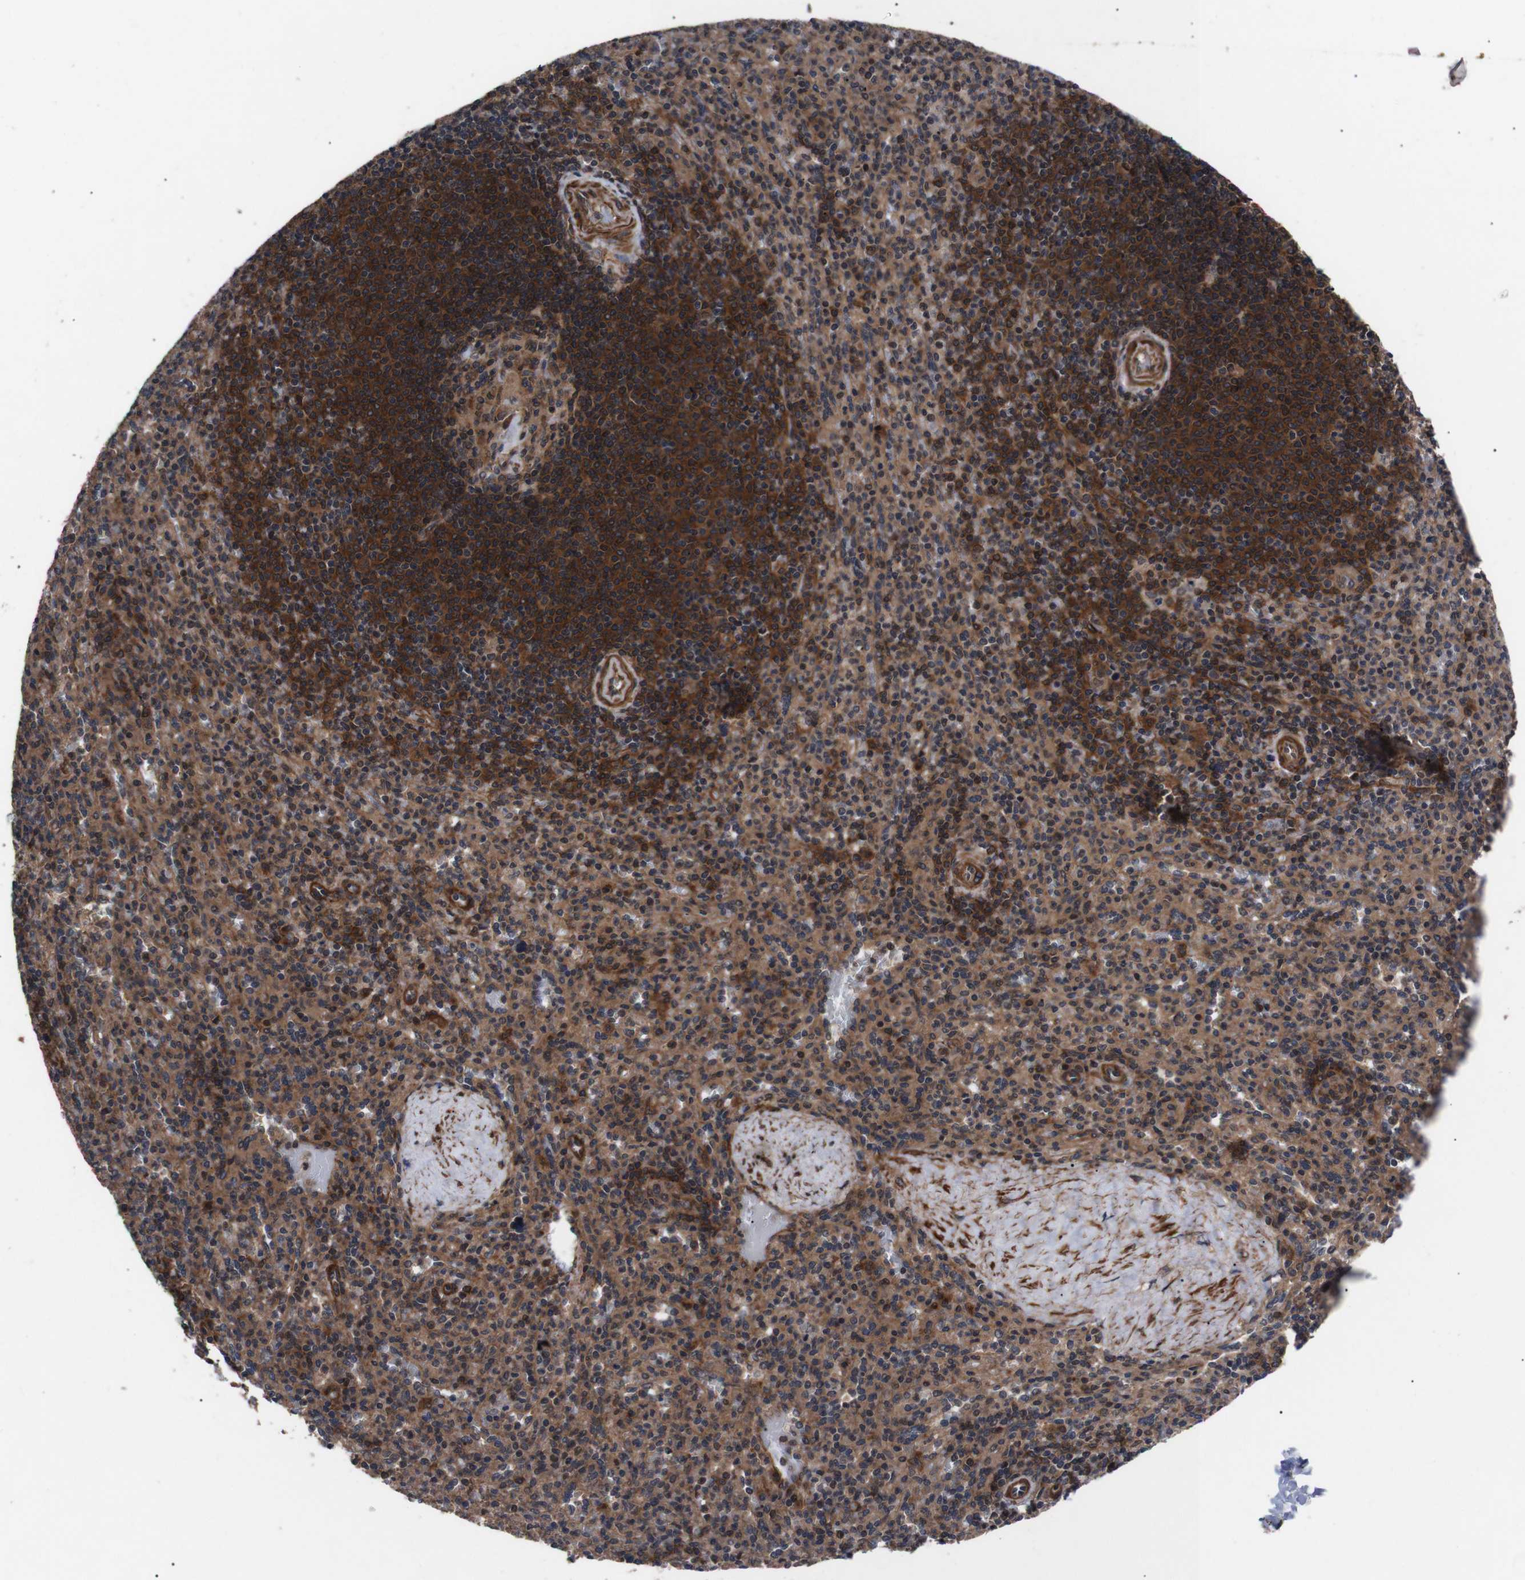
{"staining": {"intensity": "moderate", "quantity": "25%-75%", "location": "cytoplasmic/membranous"}, "tissue": "spleen", "cell_type": "Cells in red pulp", "image_type": "normal", "snomed": [{"axis": "morphology", "description": "Normal tissue, NOS"}, {"axis": "topography", "description": "Spleen"}], "caption": "Cells in red pulp exhibit medium levels of moderate cytoplasmic/membranous positivity in about 25%-75% of cells in unremarkable spleen.", "gene": "PAWR", "patient": {"sex": "male", "age": 36}}